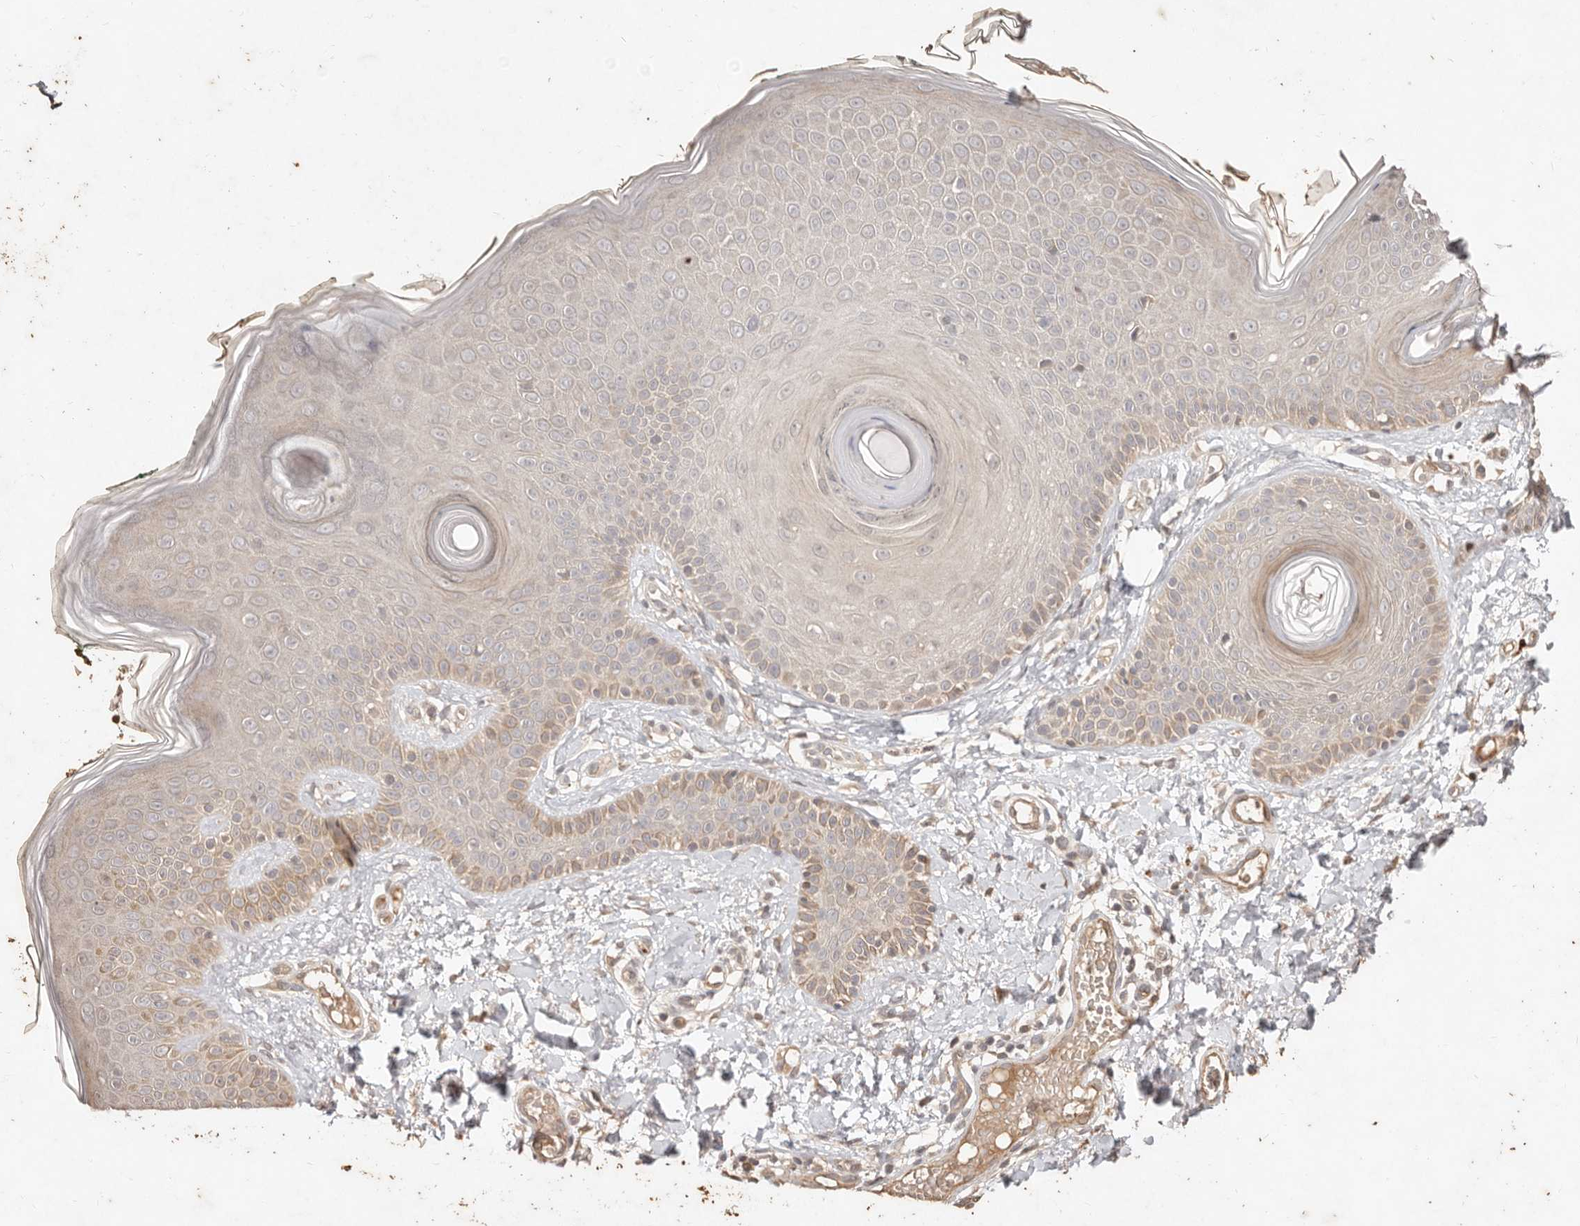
{"staining": {"intensity": "moderate", "quantity": ">75%", "location": "cytoplasmic/membranous"}, "tissue": "skin", "cell_type": "Fibroblasts", "image_type": "normal", "snomed": [{"axis": "morphology", "description": "Normal tissue, NOS"}, {"axis": "topography", "description": "Skin"}], "caption": "Skin was stained to show a protein in brown. There is medium levels of moderate cytoplasmic/membranous positivity in about >75% of fibroblasts. (DAB (3,3'-diaminobenzidine) IHC with brightfield microscopy, high magnification).", "gene": "KIF9", "patient": {"sex": "male", "age": 37}}